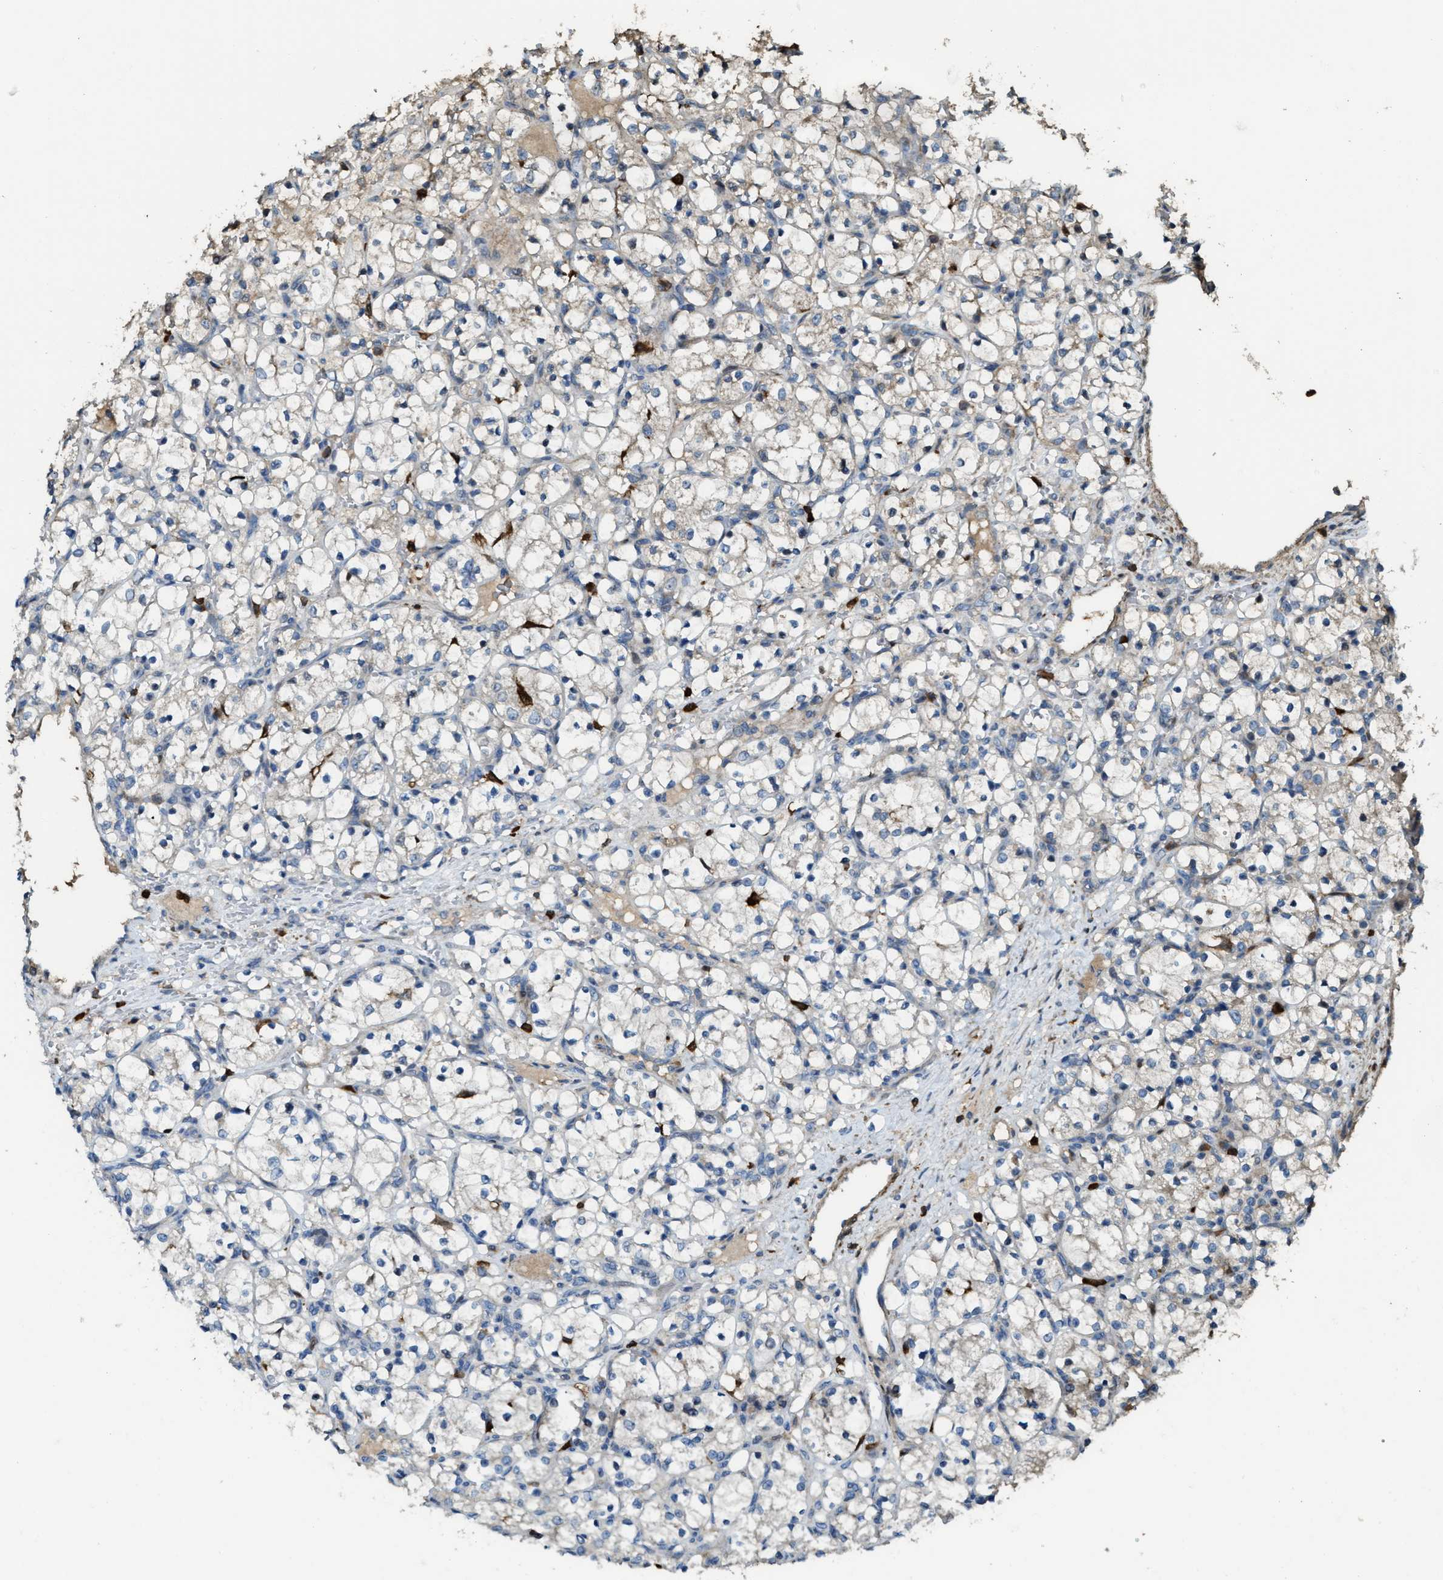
{"staining": {"intensity": "negative", "quantity": "none", "location": "none"}, "tissue": "renal cancer", "cell_type": "Tumor cells", "image_type": "cancer", "snomed": [{"axis": "morphology", "description": "Adenocarcinoma, NOS"}, {"axis": "topography", "description": "Kidney"}], "caption": "An image of human renal adenocarcinoma is negative for staining in tumor cells.", "gene": "SERPINB5", "patient": {"sex": "female", "age": 69}}